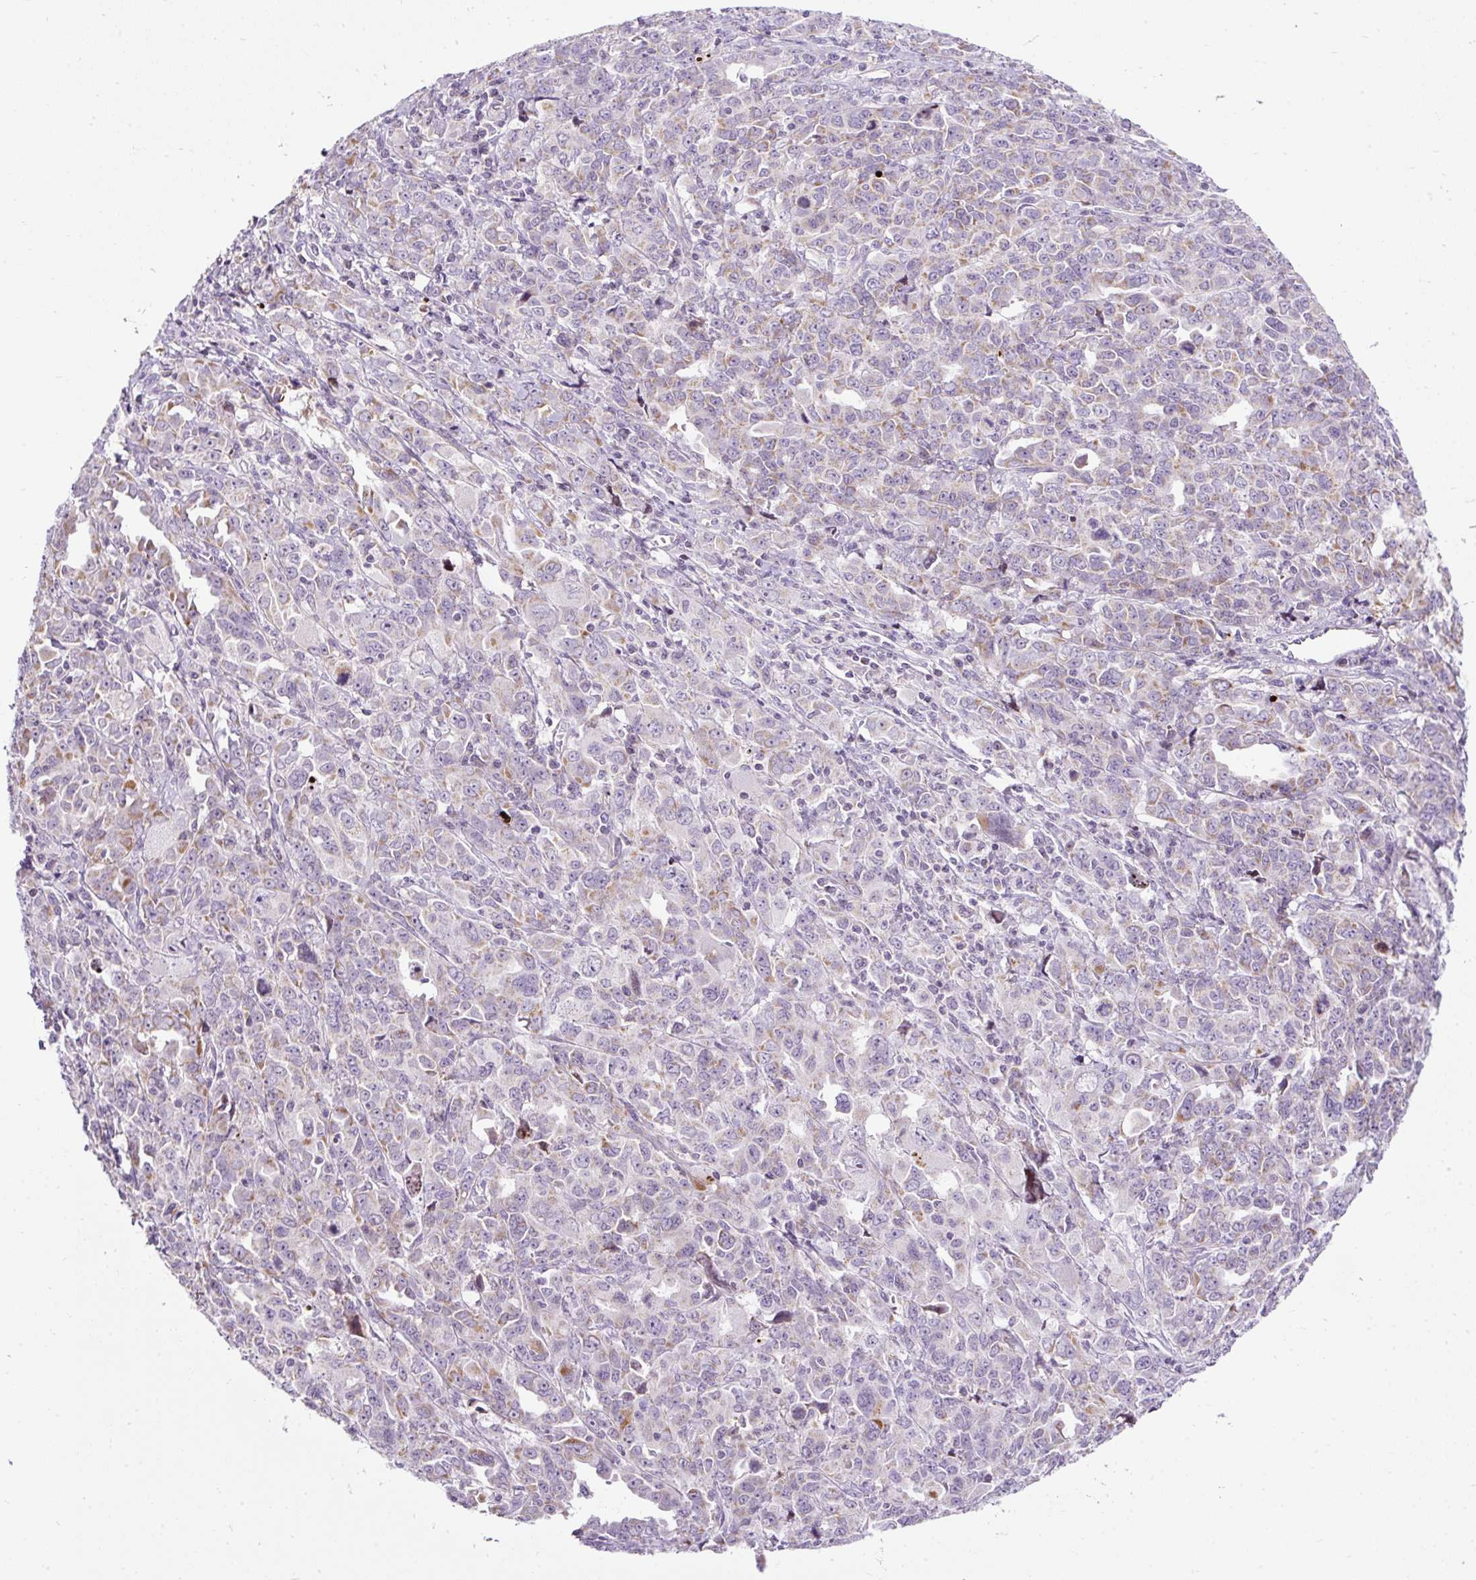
{"staining": {"intensity": "moderate", "quantity": "25%-75%", "location": "cytoplasmic/membranous"}, "tissue": "ovarian cancer", "cell_type": "Tumor cells", "image_type": "cancer", "snomed": [{"axis": "morphology", "description": "Adenocarcinoma, NOS"}, {"axis": "morphology", "description": "Carcinoma, endometroid"}, {"axis": "topography", "description": "Ovary"}], "caption": "IHC micrograph of neoplastic tissue: human endometroid carcinoma (ovarian) stained using immunohistochemistry reveals medium levels of moderate protein expression localized specifically in the cytoplasmic/membranous of tumor cells, appearing as a cytoplasmic/membranous brown color.", "gene": "FMC1", "patient": {"sex": "female", "age": 72}}